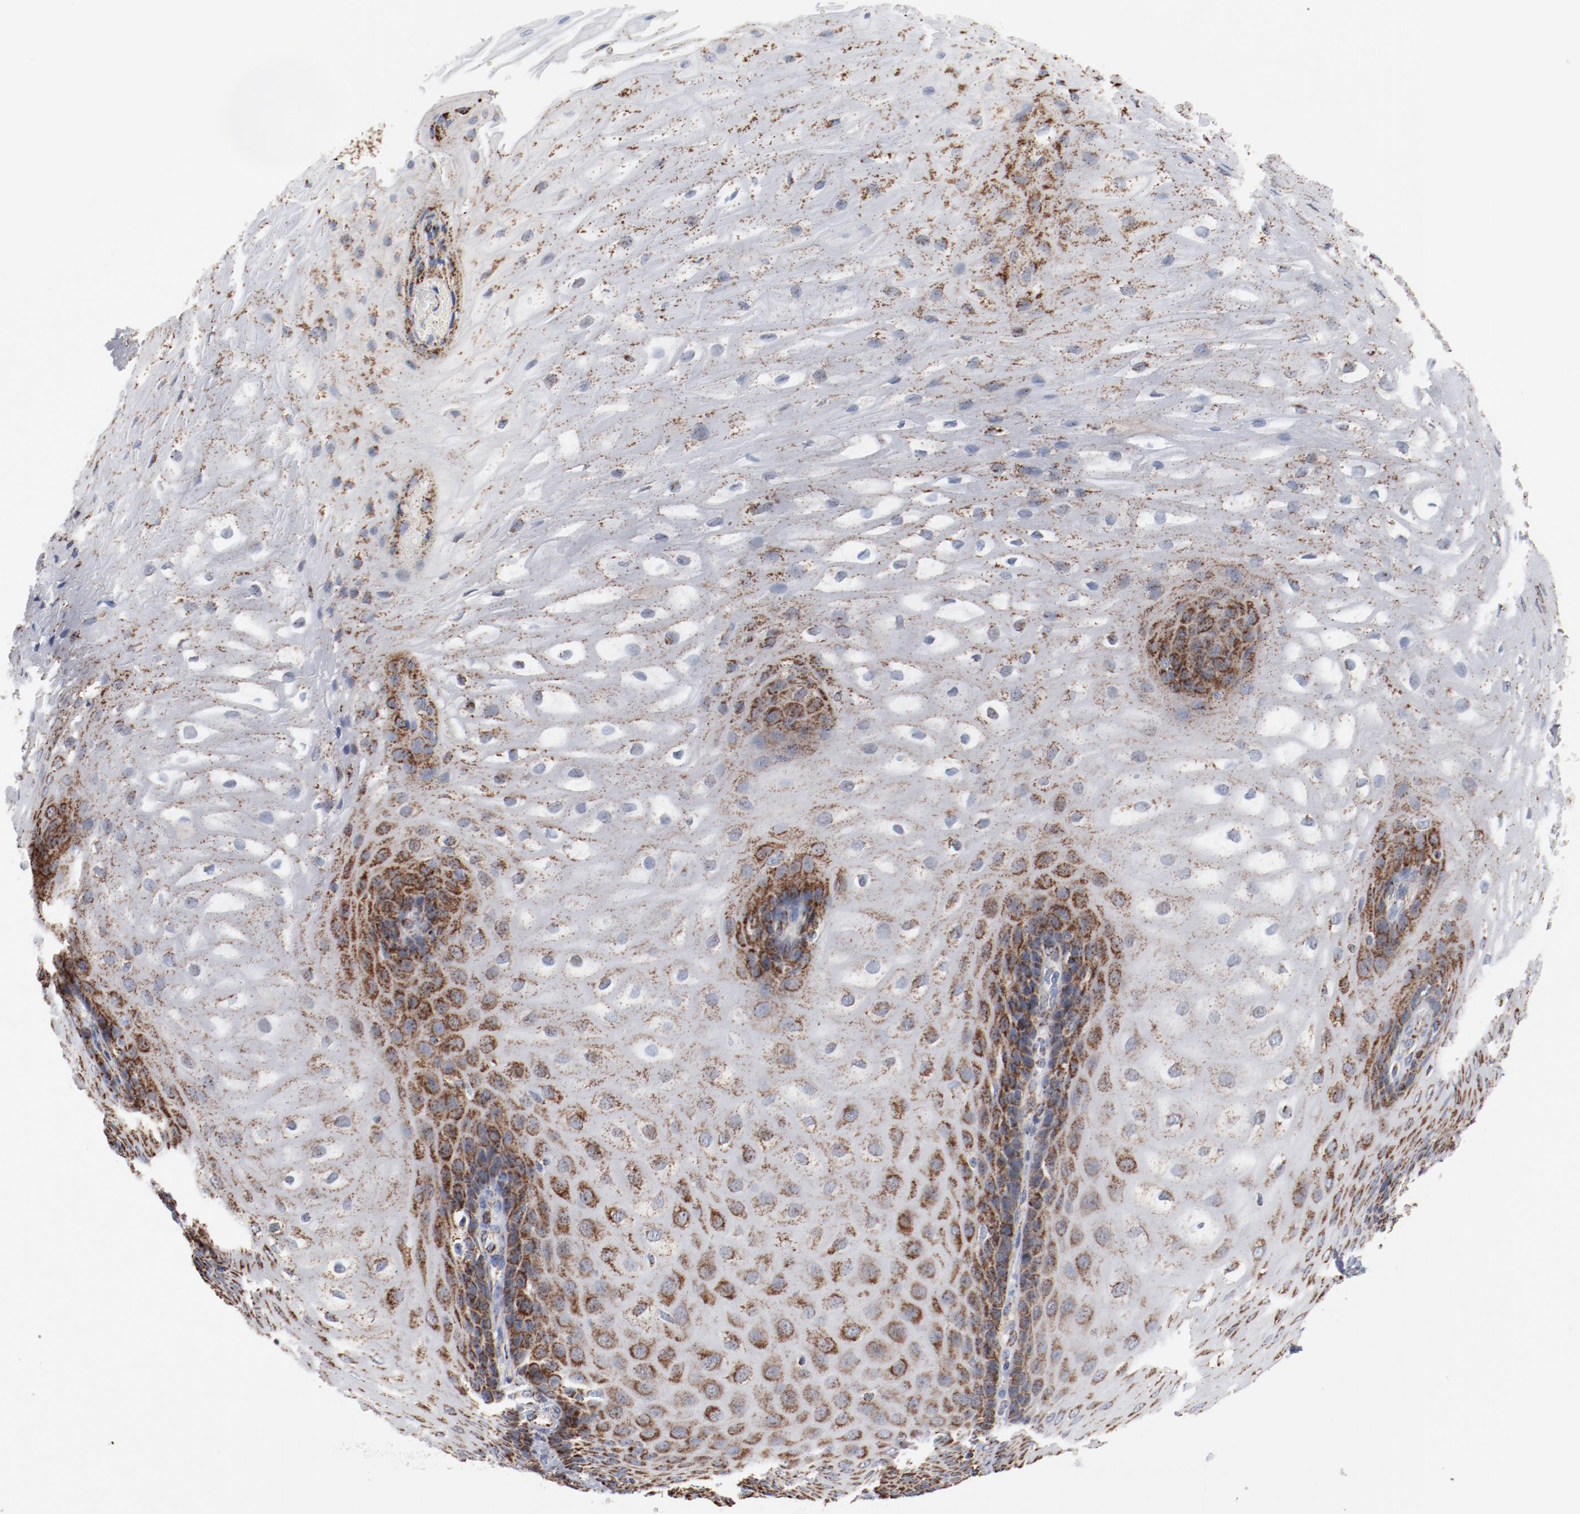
{"staining": {"intensity": "moderate", "quantity": "25%-75%", "location": "cytoplasmic/membranous"}, "tissue": "esophagus", "cell_type": "Squamous epithelial cells", "image_type": "normal", "snomed": [{"axis": "morphology", "description": "Normal tissue, NOS"}, {"axis": "morphology", "description": "Adenocarcinoma, NOS"}, {"axis": "topography", "description": "Esophagus"}, {"axis": "topography", "description": "Stomach"}], "caption": "IHC (DAB) staining of unremarkable esophagus demonstrates moderate cytoplasmic/membranous protein expression in approximately 25%-75% of squamous epithelial cells.", "gene": "NDUFS4", "patient": {"sex": "male", "age": 62}}